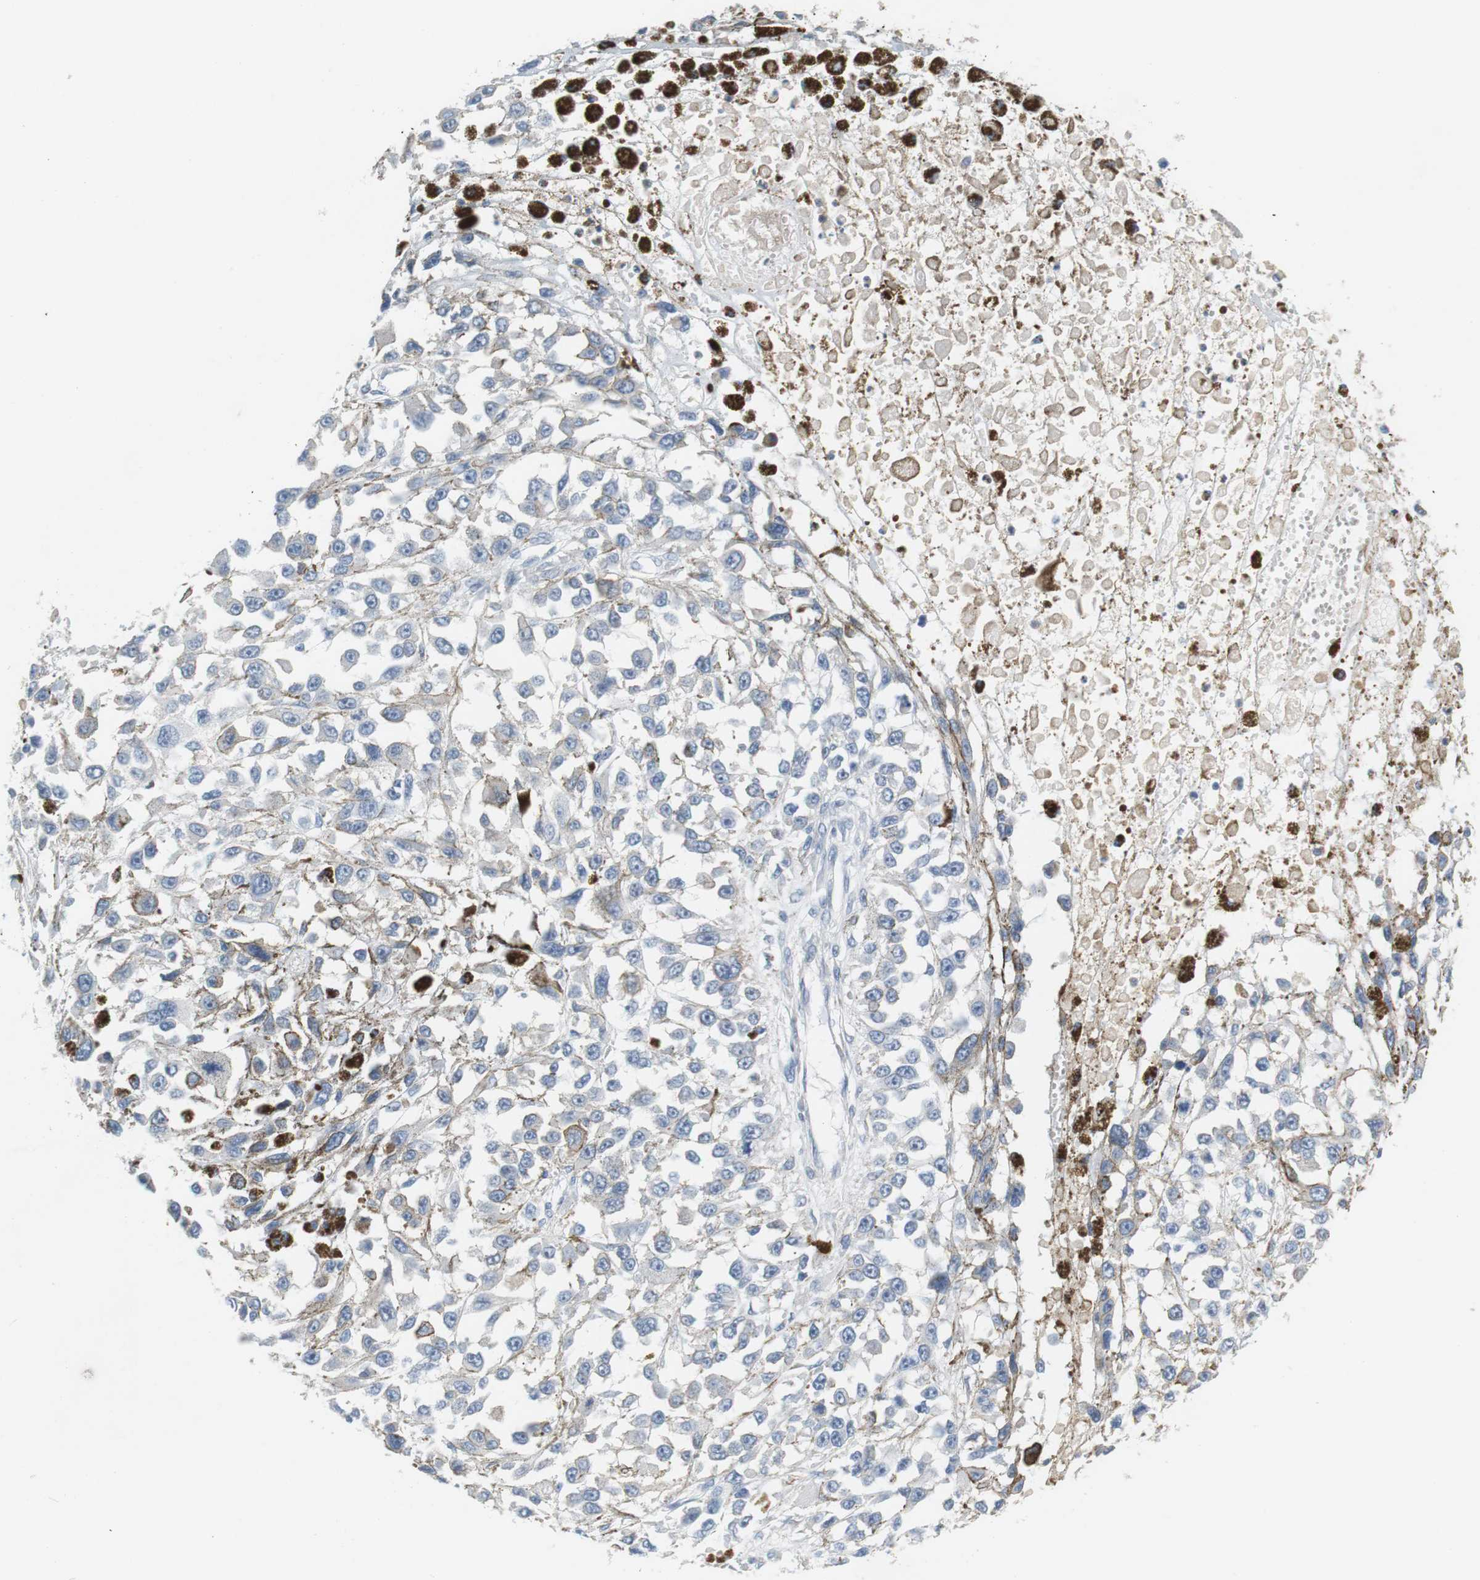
{"staining": {"intensity": "negative", "quantity": "none", "location": "none"}, "tissue": "melanoma", "cell_type": "Tumor cells", "image_type": "cancer", "snomed": [{"axis": "morphology", "description": "Malignant melanoma, Metastatic site"}, {"axis": "topography", "description": "Lymph node"}], "caption": "Tumor cells are negative for protein expression in human malignant melanoma (metastatic site).", "gene": "CD300E", "patient": {"sex": "male", "age": 59}}